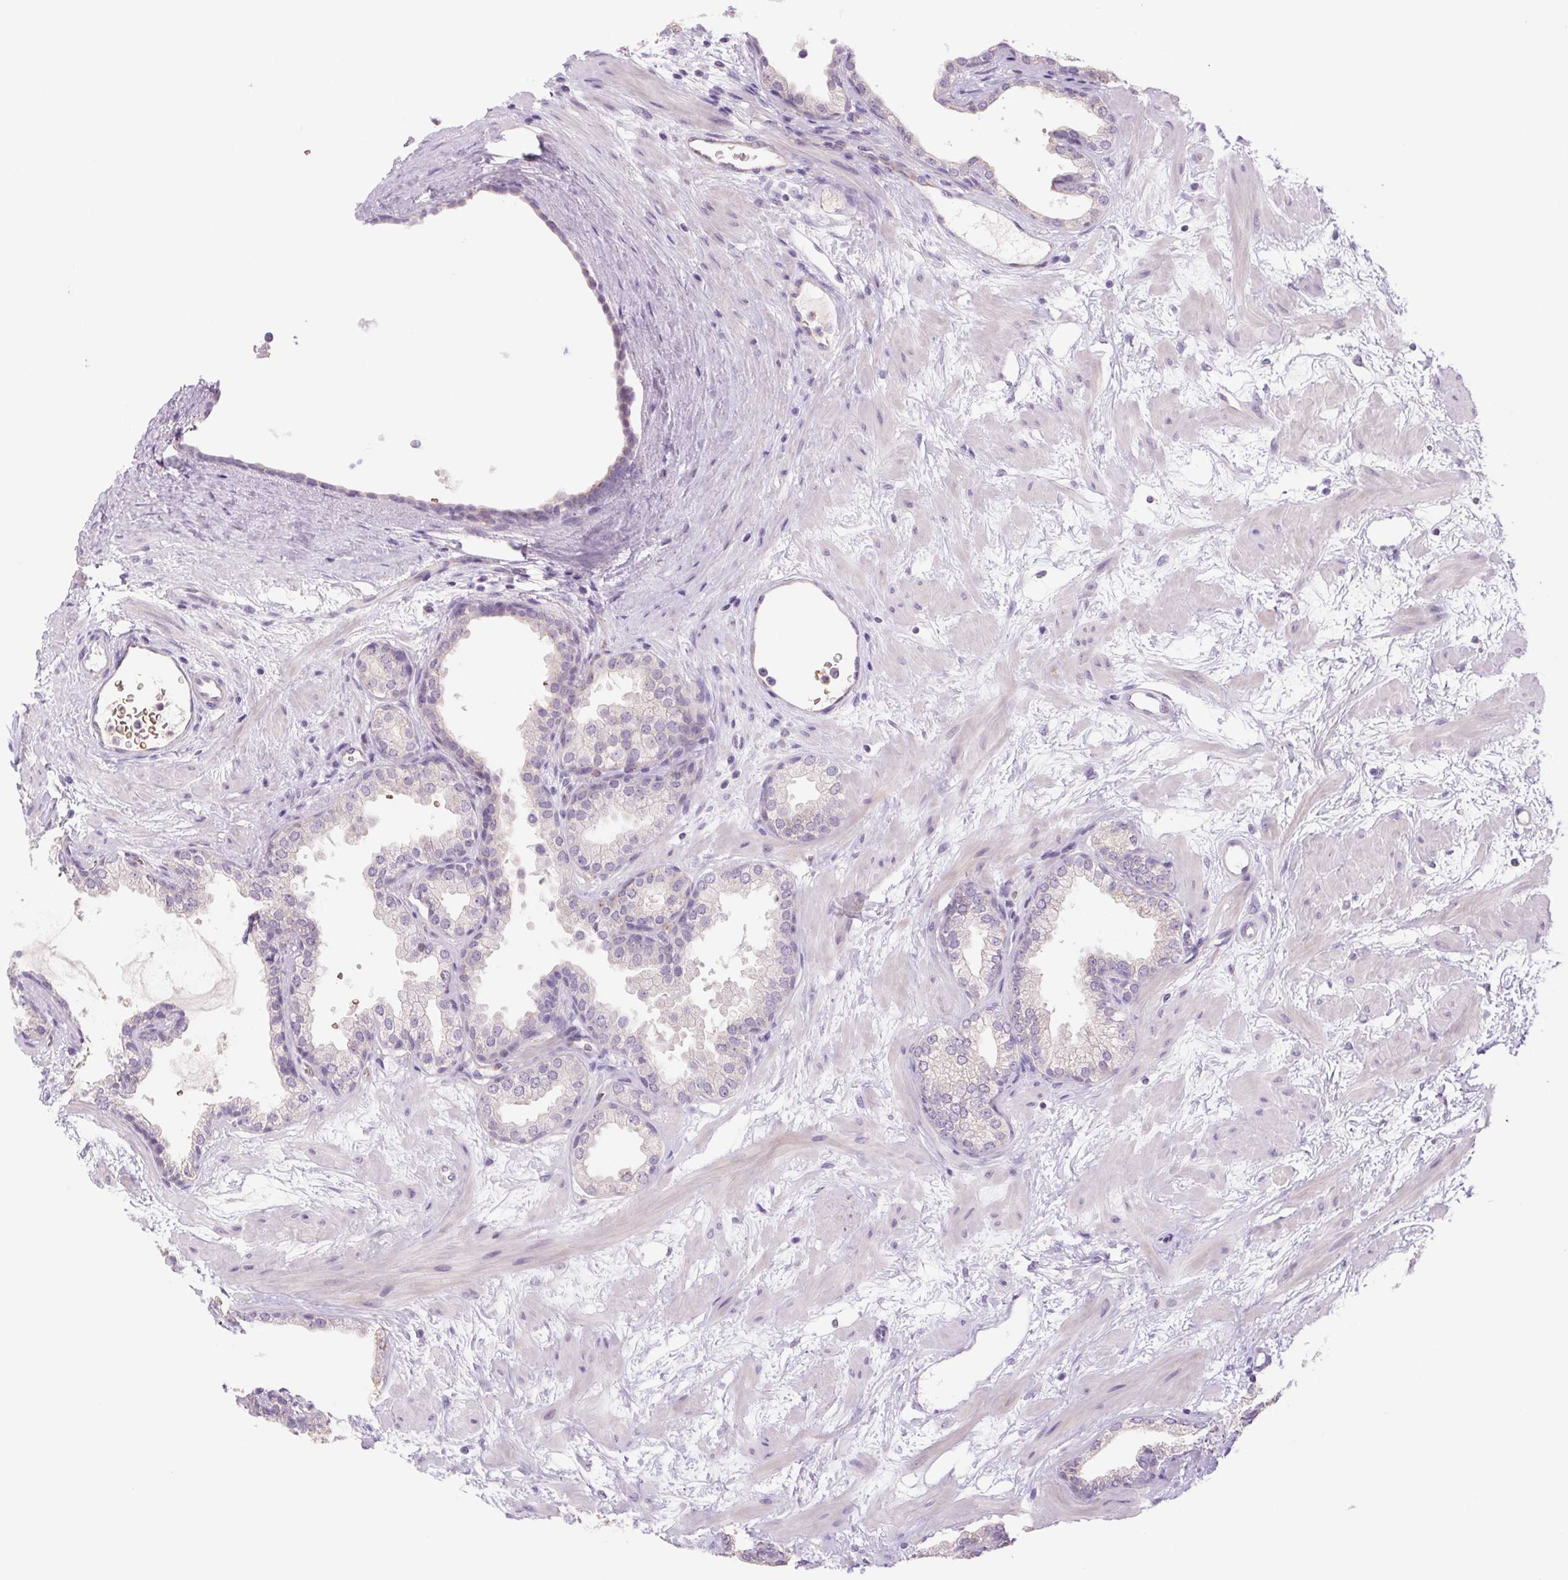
{"staining": {"intensity": "negative", "quantity": "none", "location": "none"}, "tissue": "prostate", "cell_type": "Glandular cells", "image_type": "normal", "snomed": [{"axis": "morphology", "description": "Normal tissue, NOS"}, {"axis": "topography", "description": "Prostate"}], "caption": "IHC micrograph of benign prostate: prostate stained with DAB (3,3'-diaminobenzidine) demonstrates no significant protein positivity in glandular cells.", "gene": "IGFL3", "patient": {"sex": "male", "age": 37}}